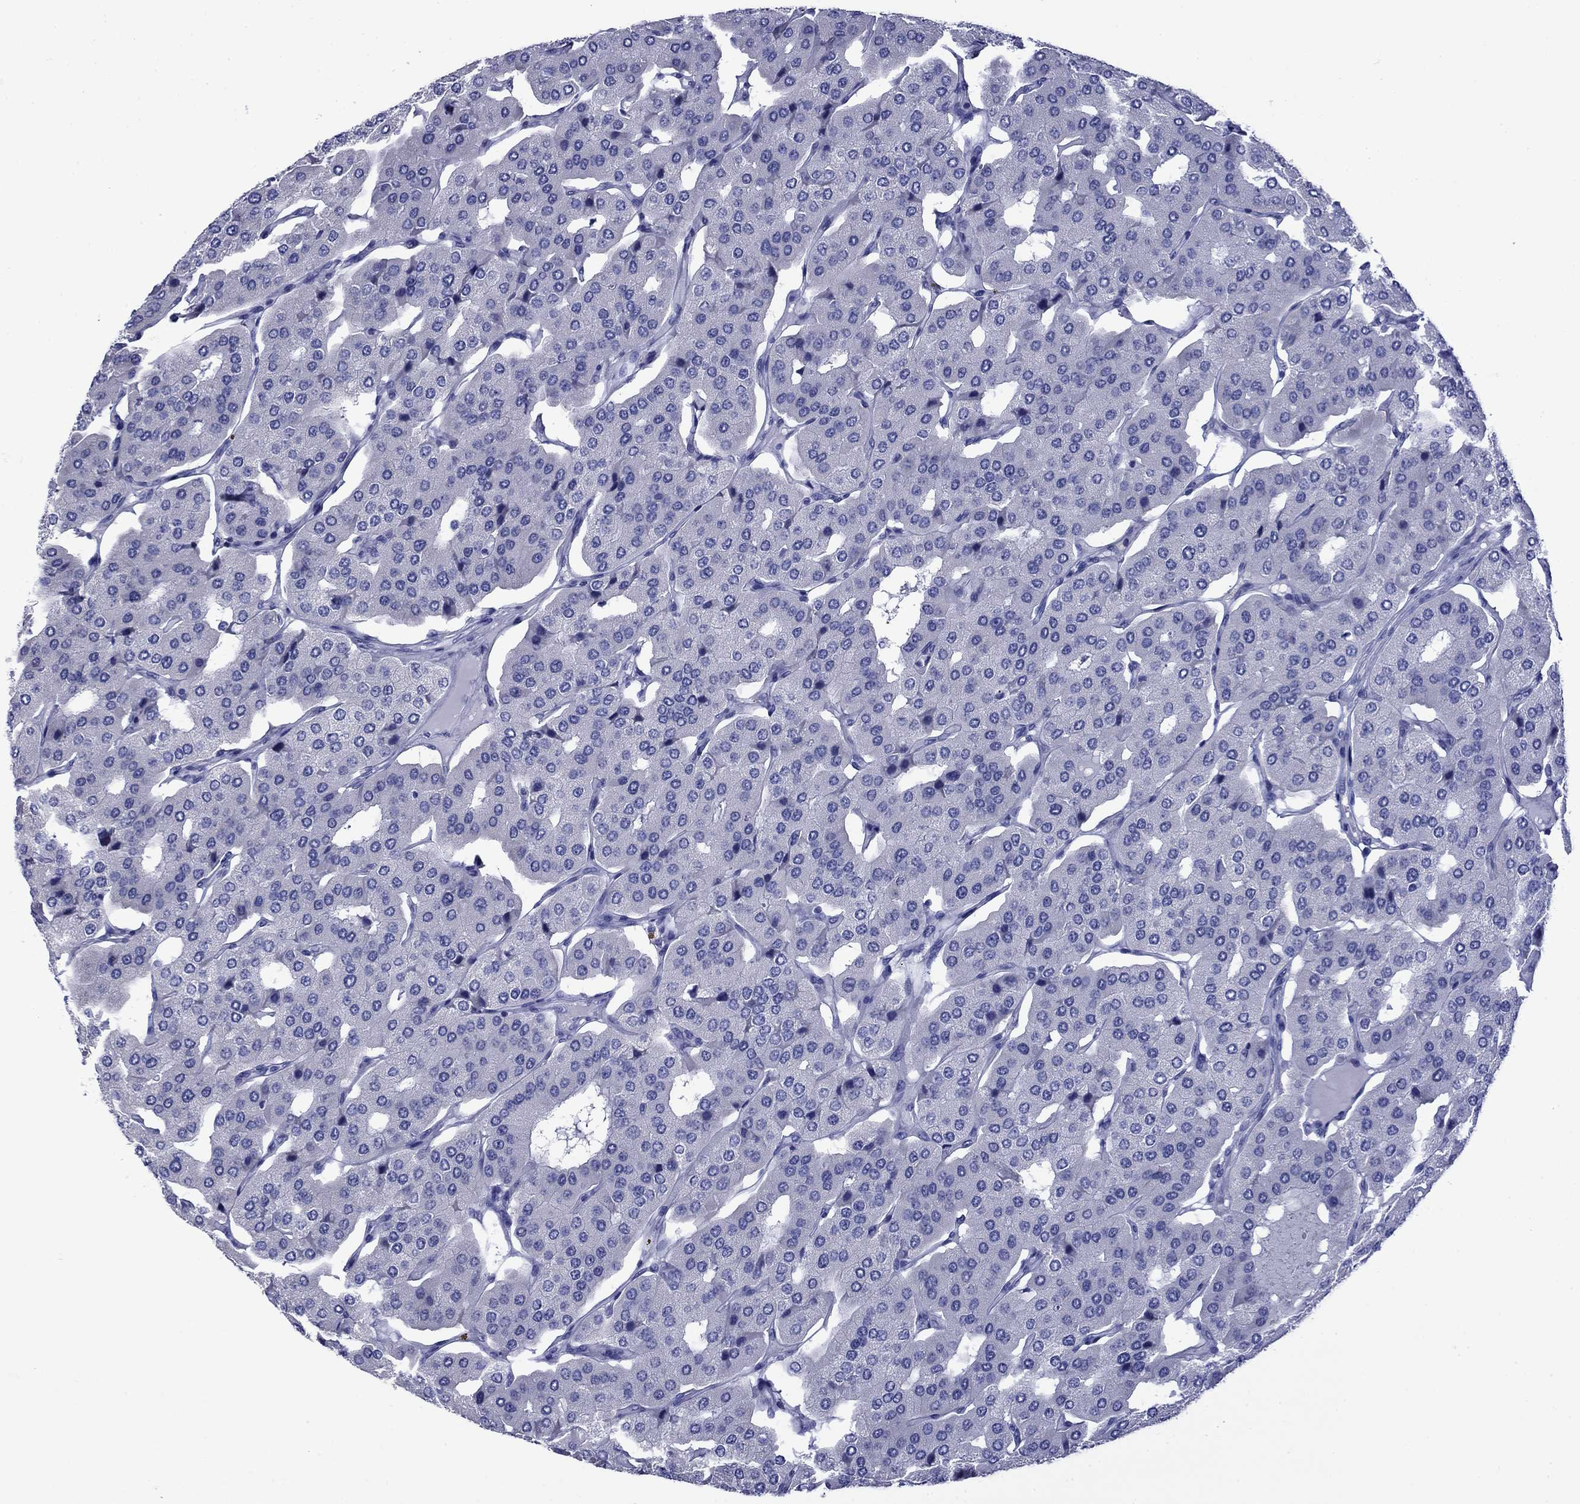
{"staining": {"intensity": "negative", "quantity": "none", "location": "none"}, "tissue": "parathyroid gland", "cell_type": "Glandular cells", "image_type": "normal", "snomed": [{"axis": "morphology", "description": "Normal tissue, NOS"}, {"axis": "morphology", "description": "Adenoma, NOS"}, {"axis": "topography", "description": "Parathyroid gland"}], "caption": "Human parathyroid gland stained for a protein using IHC demonstrates no expression in glandular cells.", "gene": "GIP", "patient": {"sex": "female", "age": 86}}